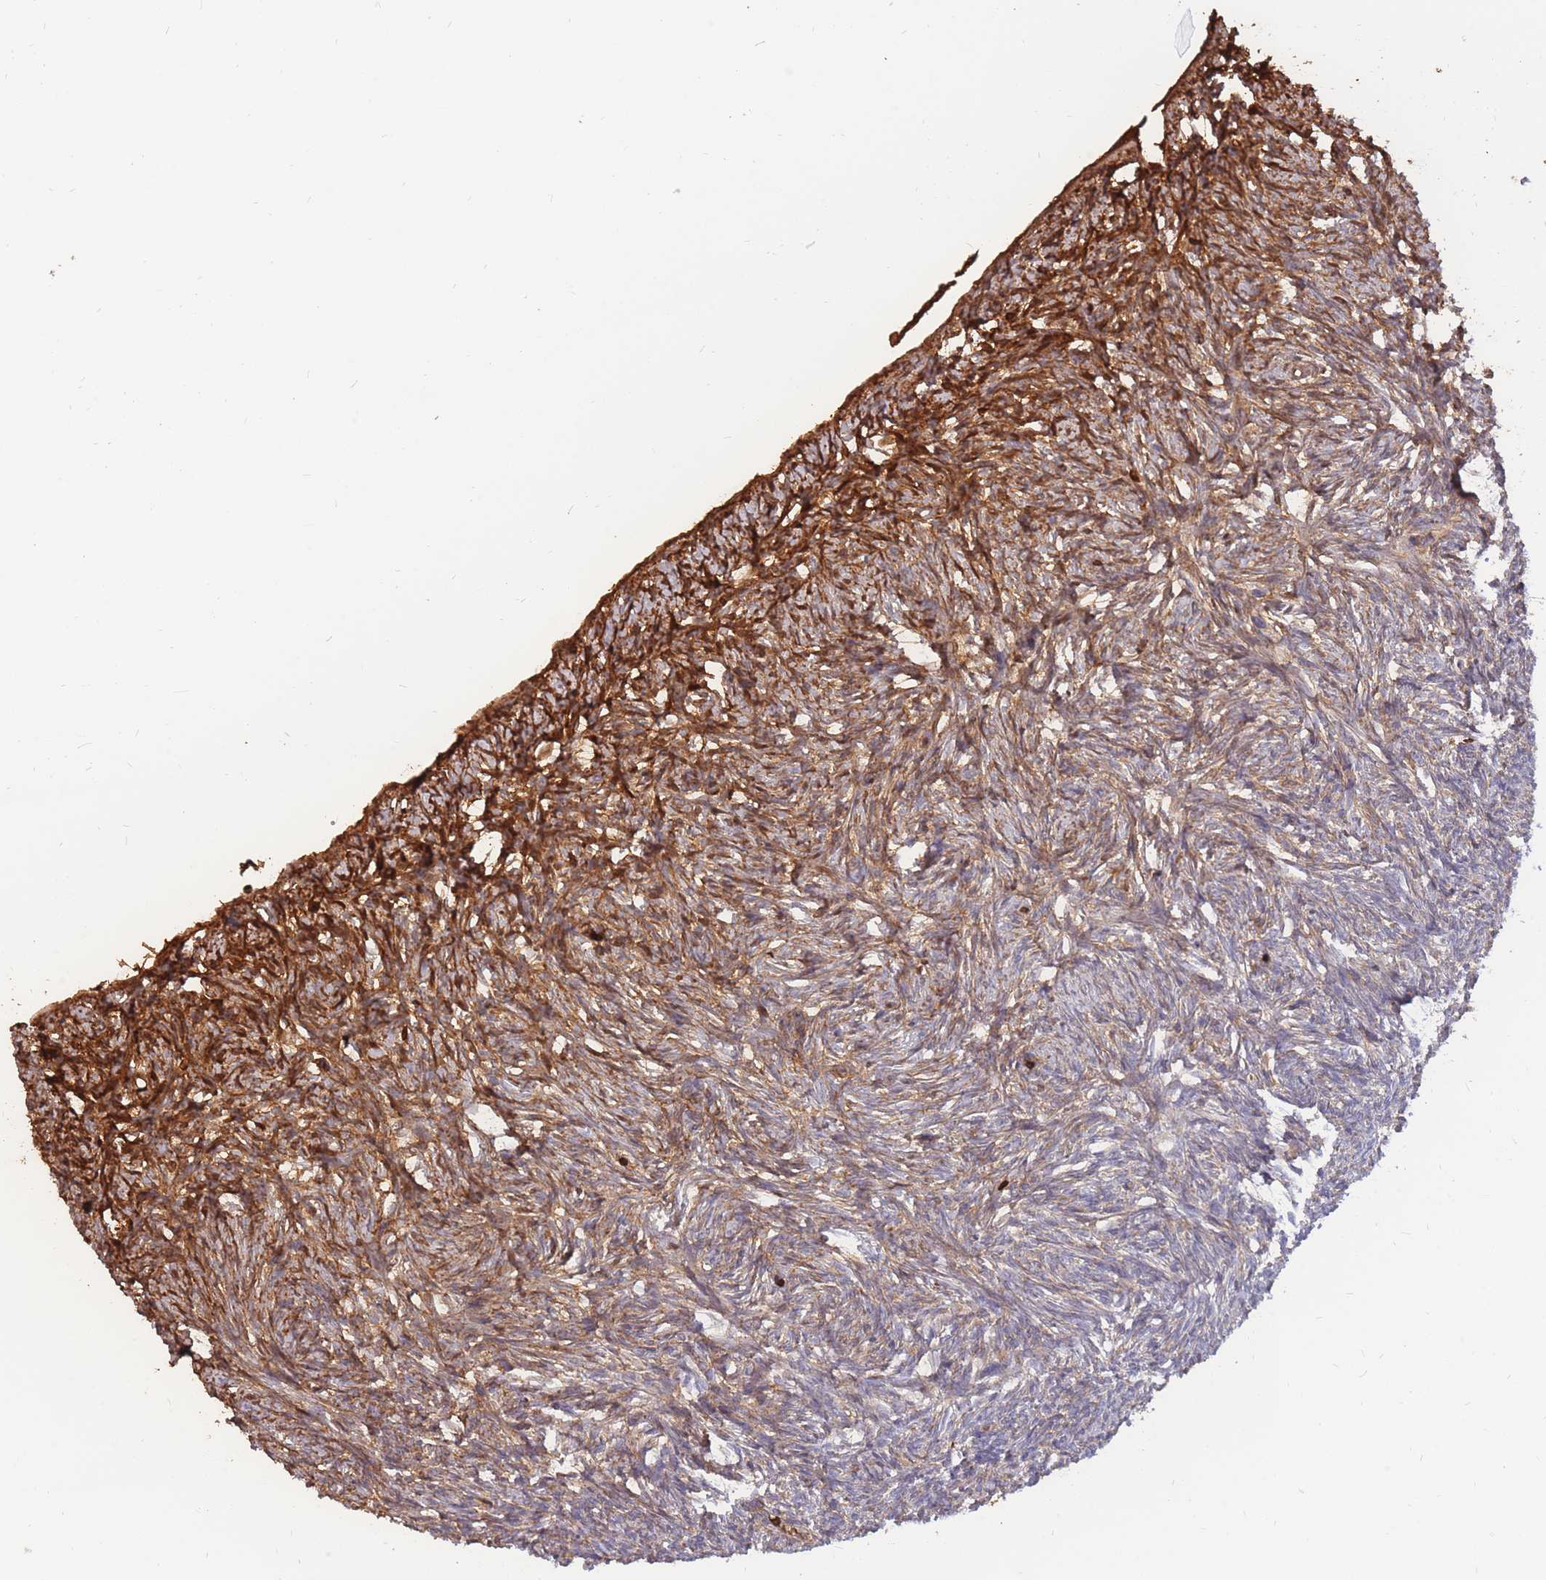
{"staining": {"intensity": "moderate", "quantity": "<25%", "location": "cytoplasmic/membranous"}, "tissue": "ovary", "cell_type": "Ovarian stroma cells", "image_type": "normal", "snomed": [{"axis": "morphology", "description": "Normal tissue, NOS"}, {"axis": "topography", "description": "Ovary"}], "caption": "Moderate cytoplasmic/membranous protein positivity is appreciated in about <25% of ovarian stroma cells in ovary. Immunohistochemistry stains the protein in brown and the nuclei are stained blue.", "gene": "ATP10D", "patient": {"sex": "female", "age": 51}}